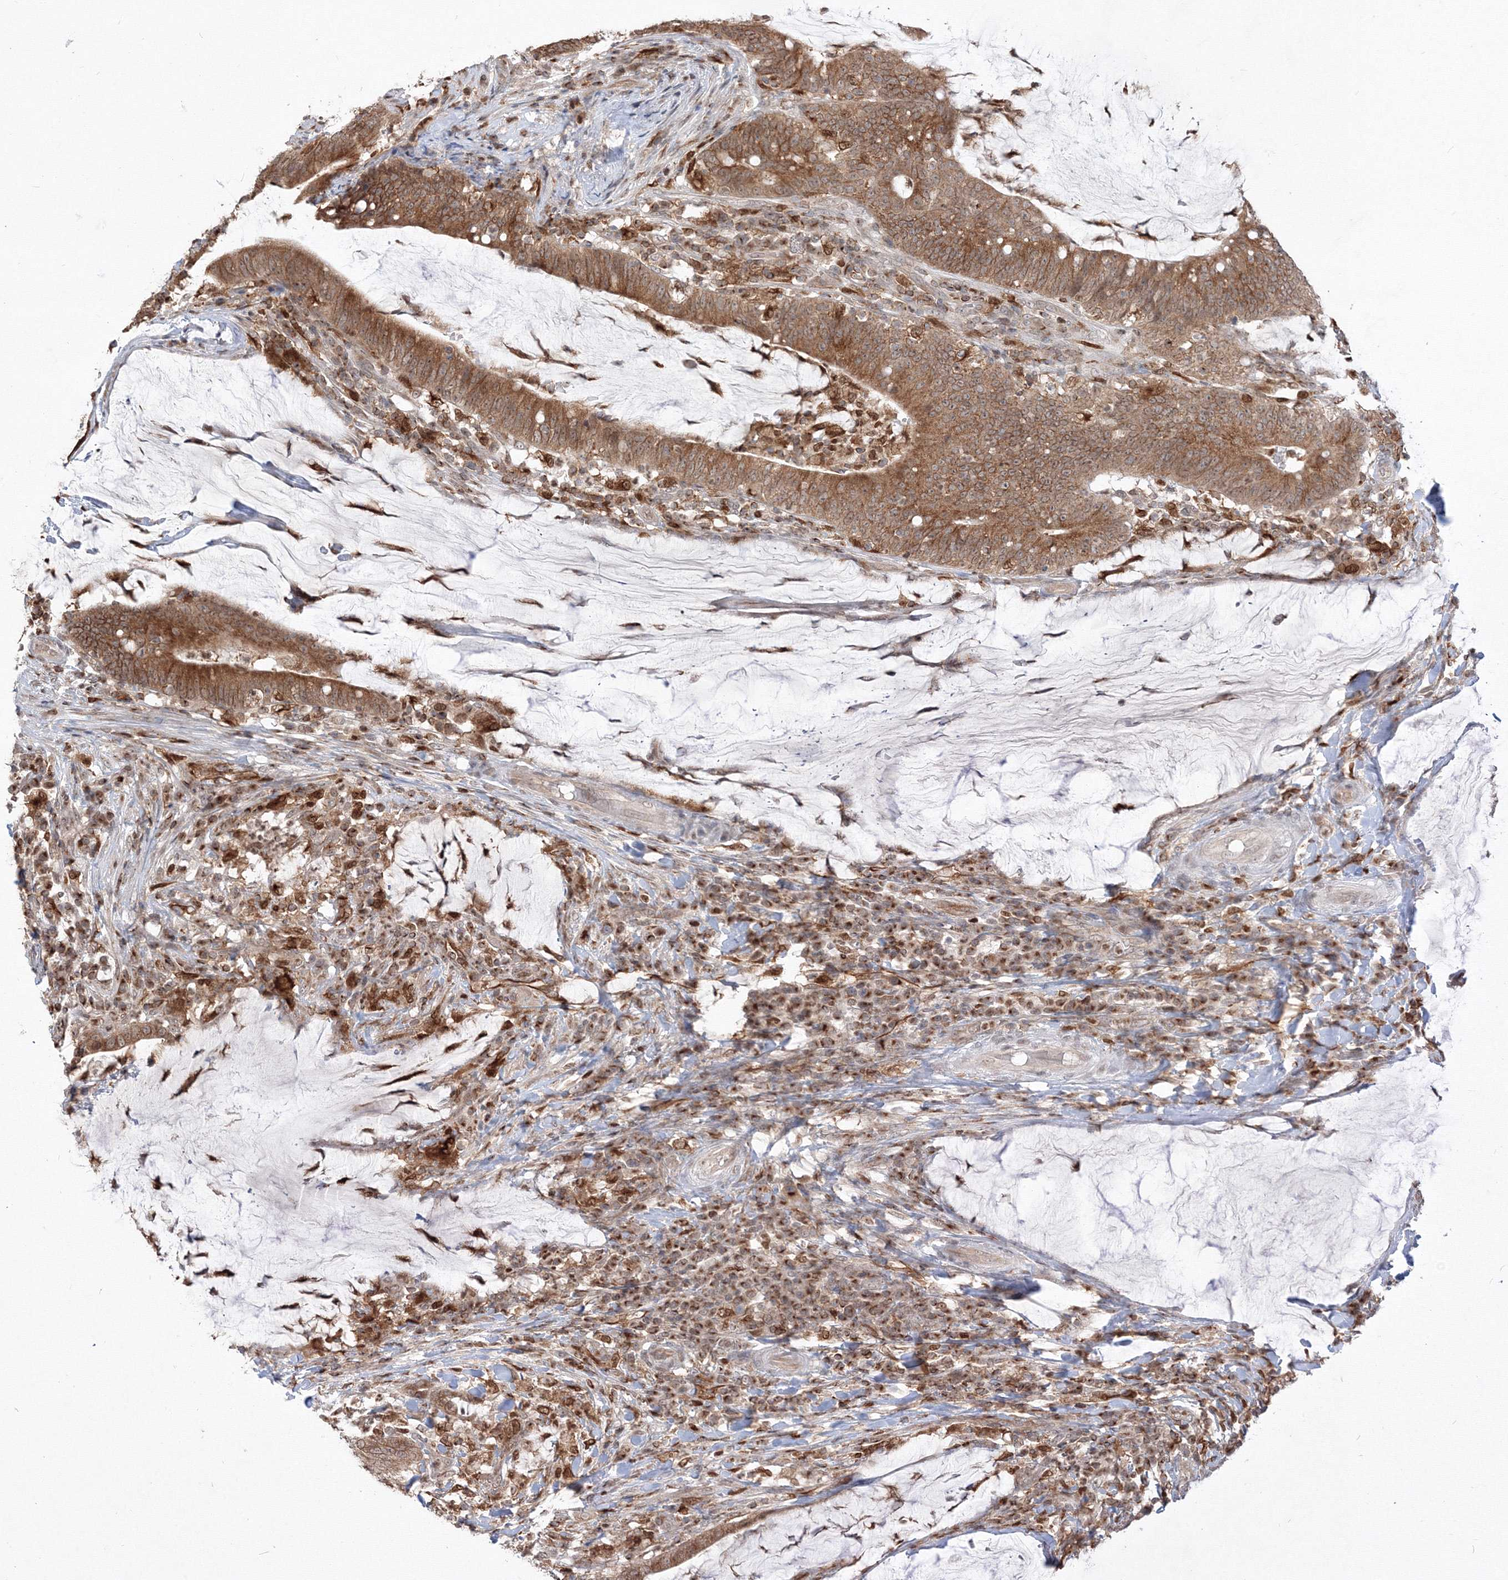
{"staining": {"intensity": "moderate", "quantity": ">75%", "location": "cytoplasmic/membranous"}, "tissue": "colorectal cancer", "cell_type": "Tumor cells", "image_type": "cancer", "snomed": [{"axis": "morphology", "description": "Normal tissue, NOS"}, {"axis": "morphology", "description": "Adenocarcinoma, NOS"}, {"axis": "topography", "description": "Colon"}], "caption": "Human colorectal cancer stained with a protein marker demonstrates moderate staining in tumor cells.", "gene": "TMEM50B", "patient": {"sex": "female", "age": 66}}